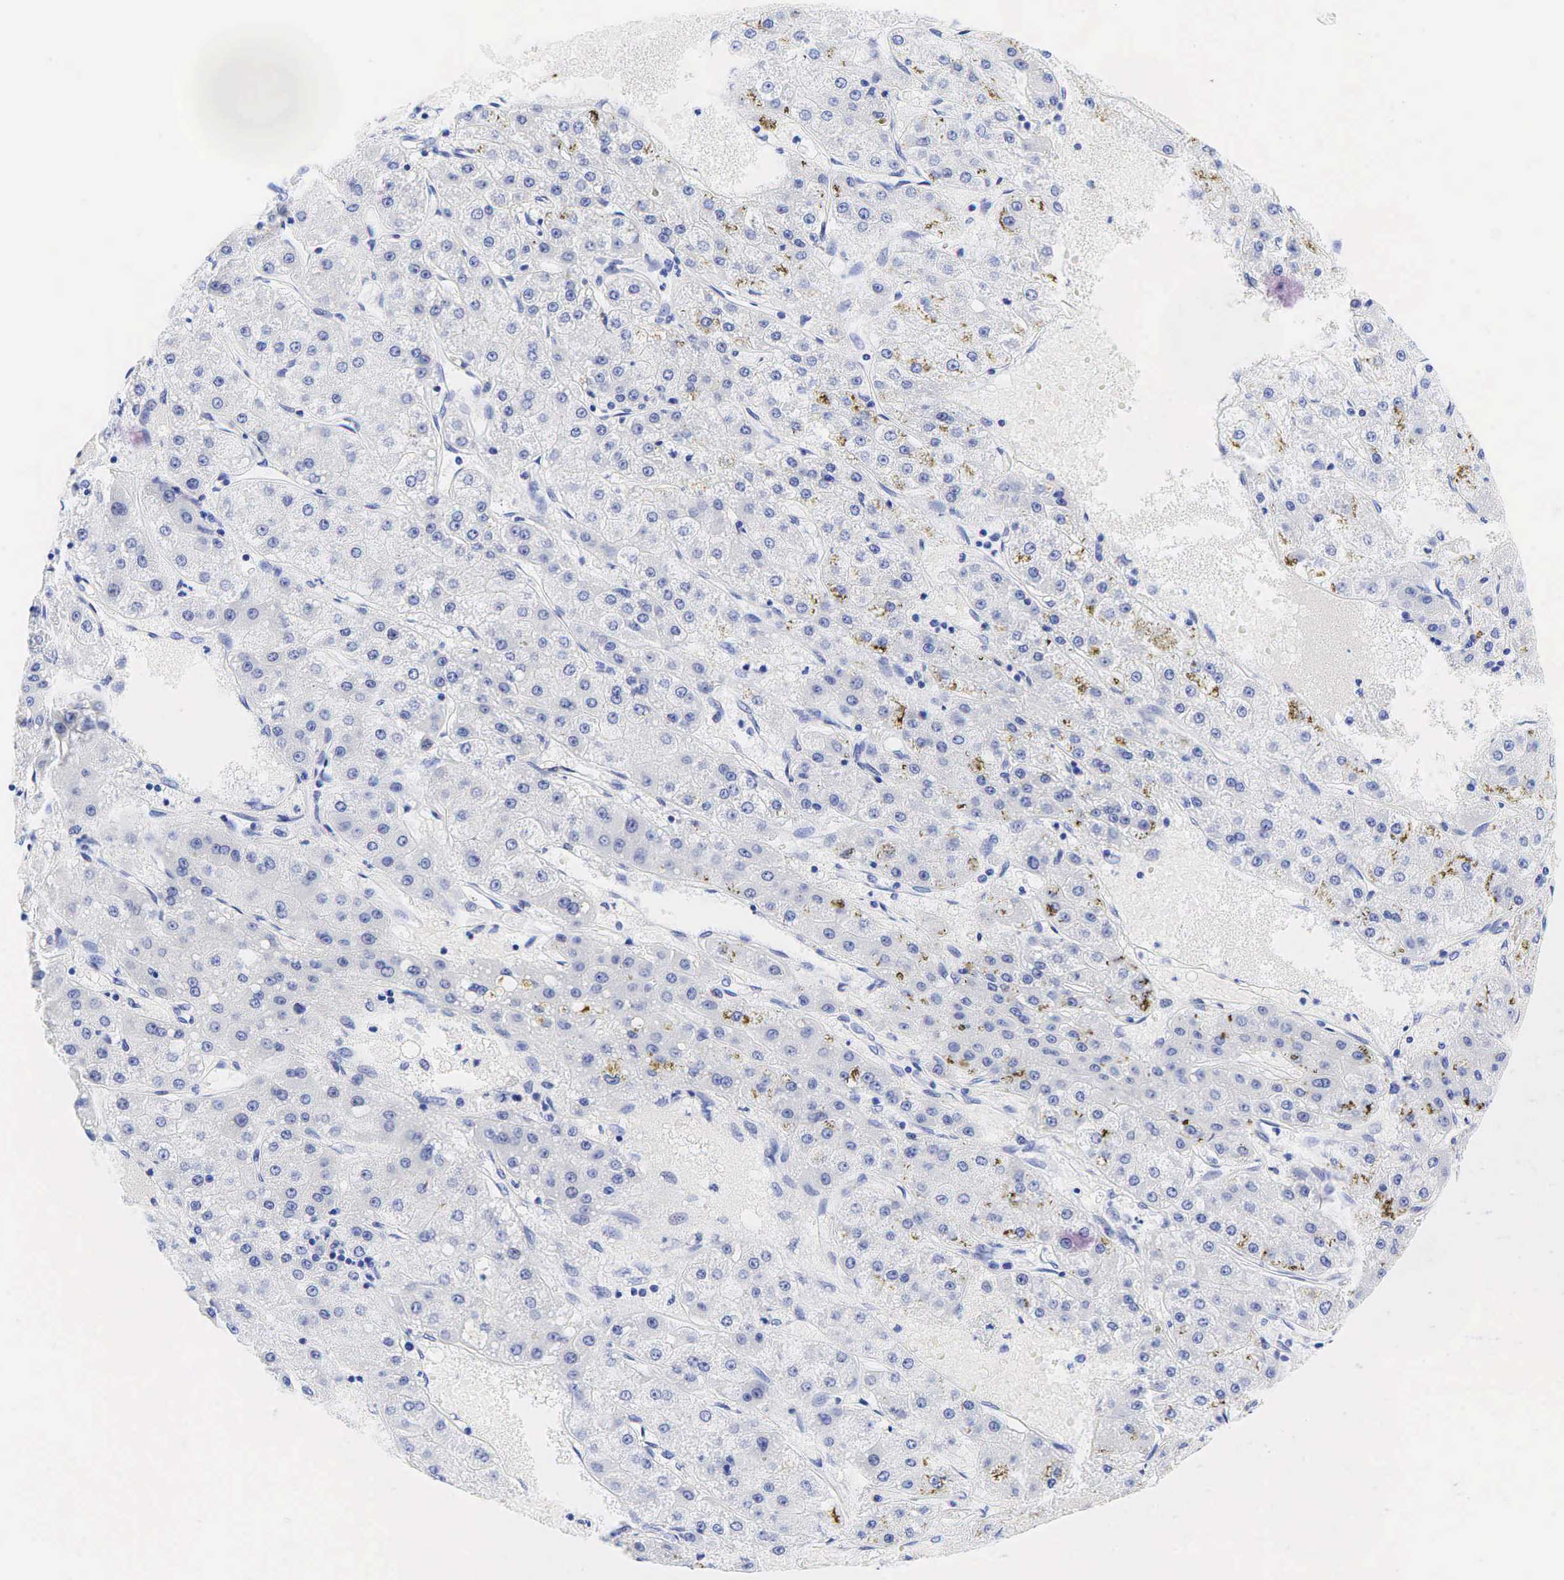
{"staining": {"intensity": "negative", "quantity": "none", "location": "none"}, "tissue": "liver cancer", "cell_type": "Tumor cells", "image_type": "cancer", "snomed": [{"axis": "morphology", "description": "Carcinoma, Hepatocellular, NOS"}, {"axis": "topography", "description": "Liver"}], "caption": "Protein analysis of liver cancer (hepatocellular carcinoma) demonstrates no significant positivity in tumor cells. (Stains: DAB immunohistochemistry with hematoxylin counter stain, Microscopy: brightfield microscopy at high magnification).", "gene": "ESR1", "patient": {"sex": "female", "age": 52}}